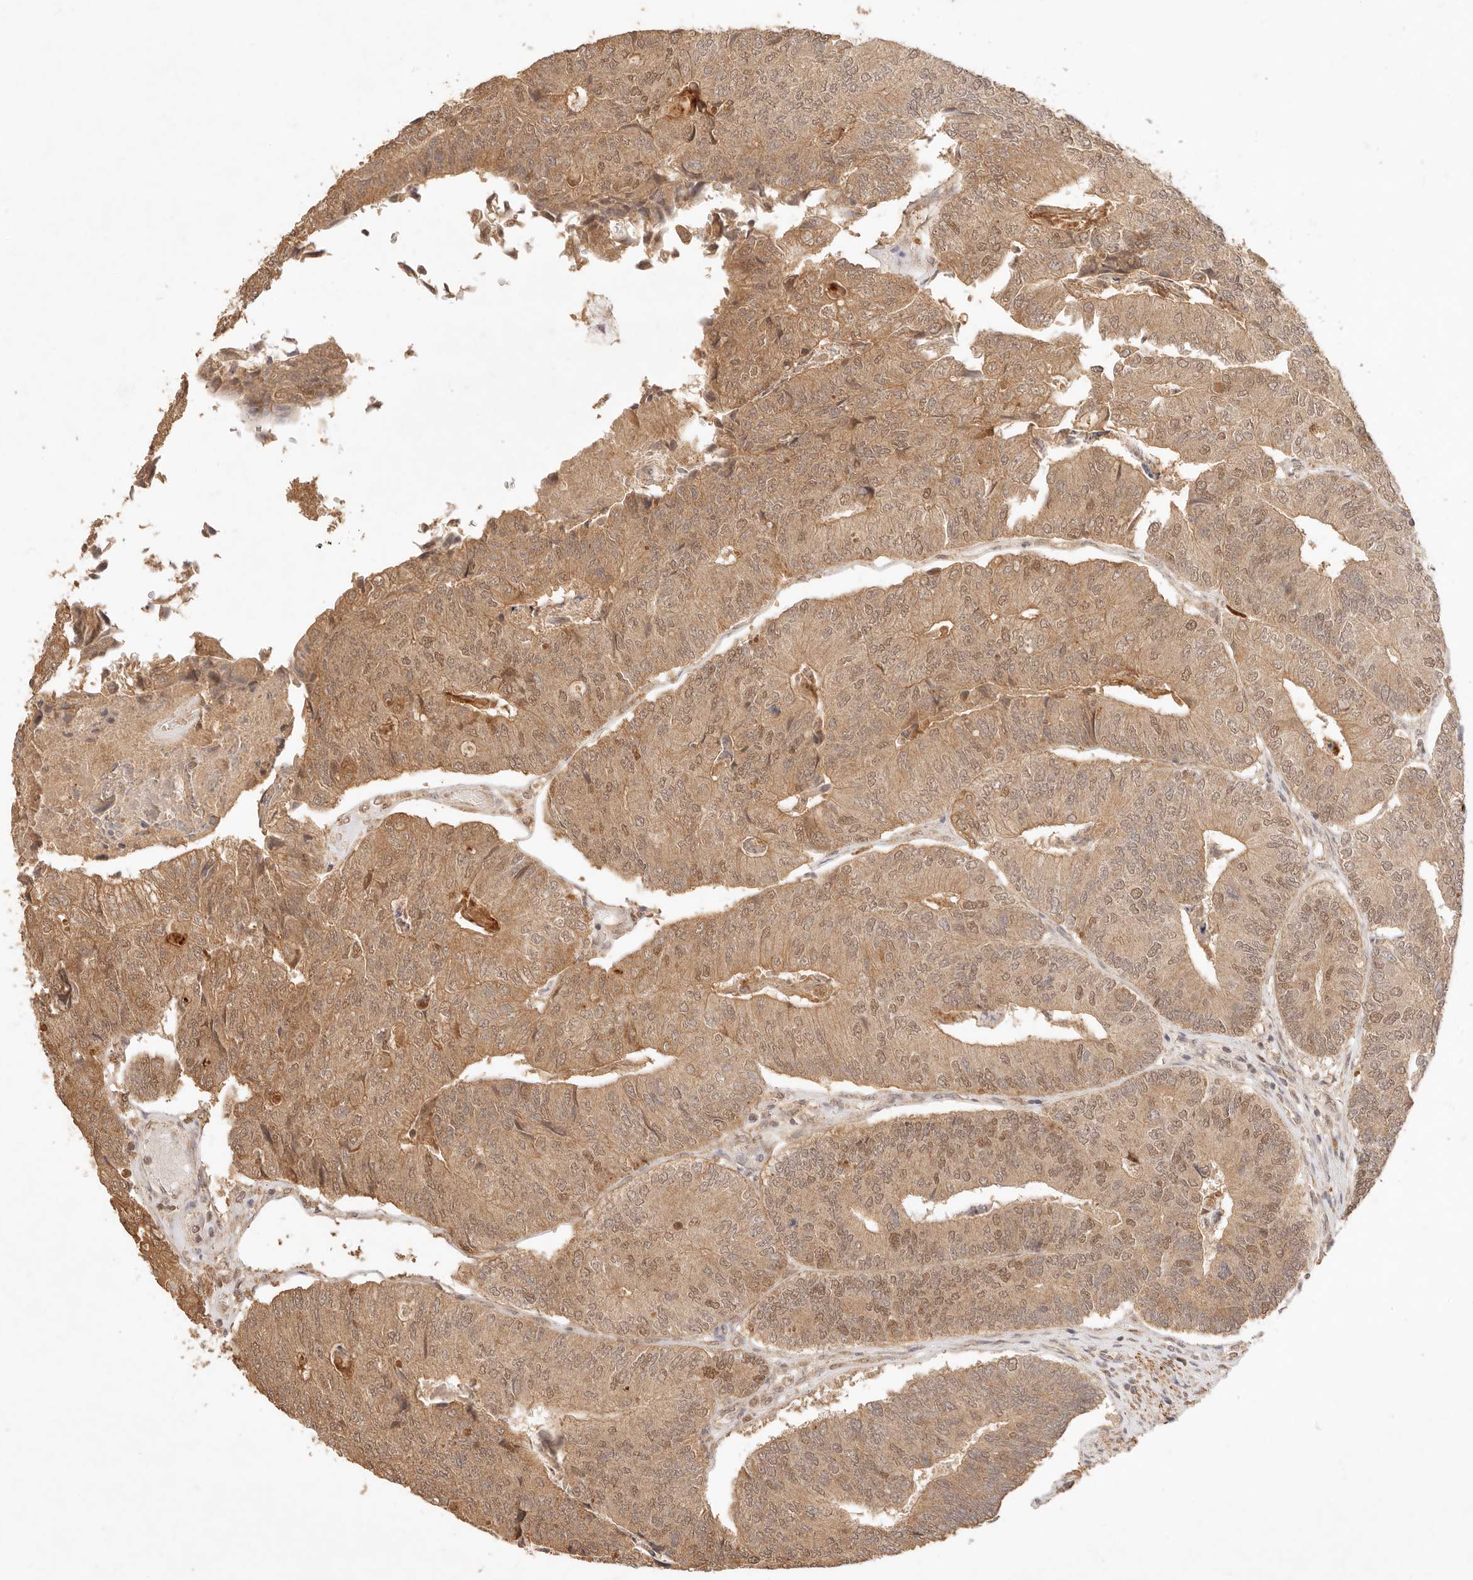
{"staining": {"intensity": "moderate", "quantity": ">75%", "location": "cytoplasmic/membranous,nuclear"}, "tissue": "colorectal cancer", "cell_type": "Tumor cells", "image_type": "cancer", "snomed": [{"axis": "morphology", "description": "Adenocarcinoma, NOS"}, {"axis": "topography", "description": "Colon"}], "caption": "Immunohistochemical staining of human adenocarcinoma (colorectal) exhibits moderate cytoplasmic/membranous and nuclear protein expression in about >75% of tumor cells.", "gene": "TRIM11", "patient": {"sex": "female", "age": 67}}